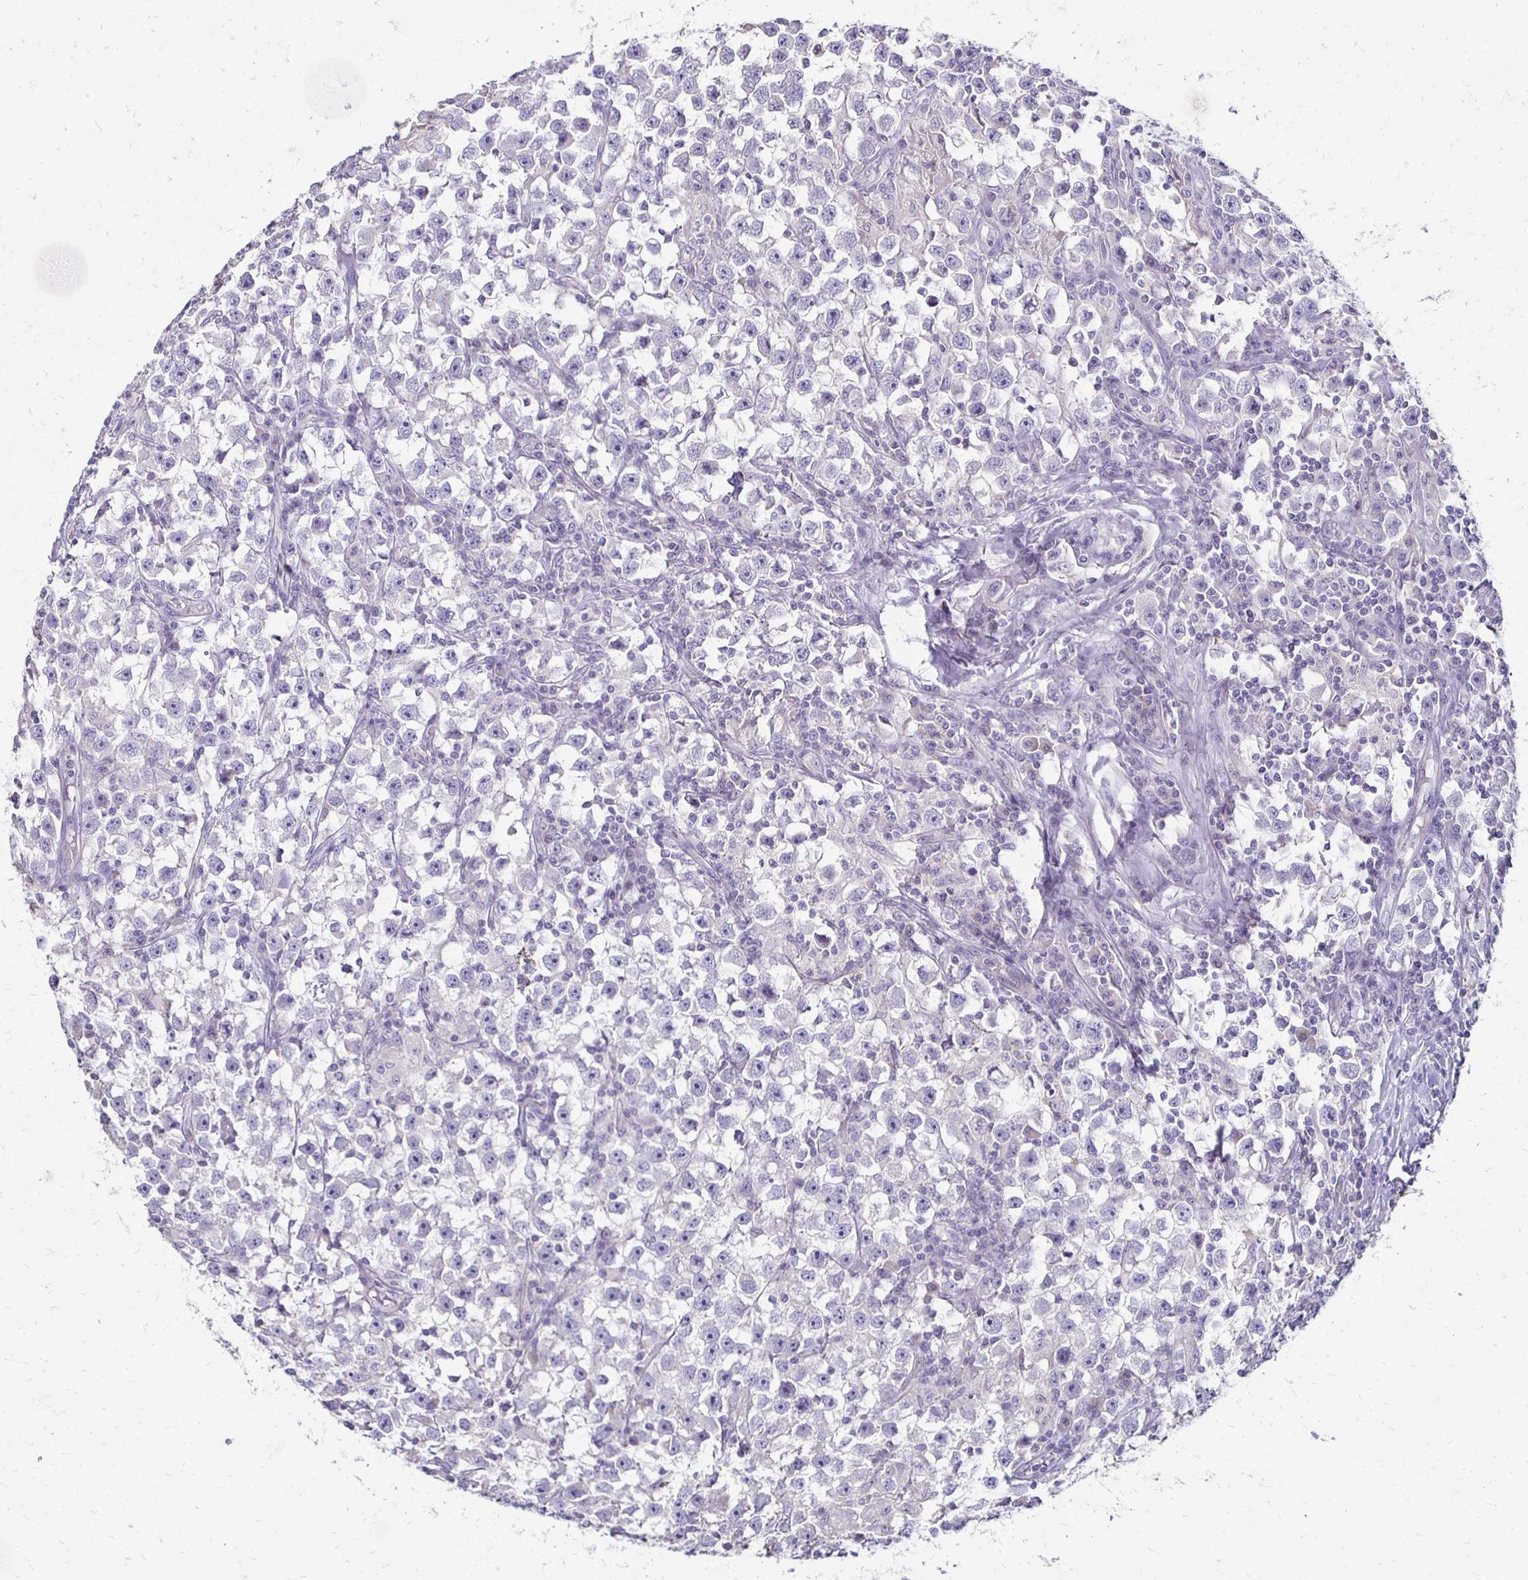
{"staining": {"intensity": "negative", "quantity": "none", "location": "none"}, "tissue": "testis cancer", "cell_type": "Tumor cells", "image_type": "cancer", "snomed": [{"axis": "morphology", "description": "Seminoma, NOS"}, {"axis": "topography", "description": "Testis"}], "caption": "Testis cancer (seminoma) stained for a protein using immunohistochemistry shows no expression tumor cells.", "gene": "AKAP6", "patient": {"sex": "male", "age": 33}}